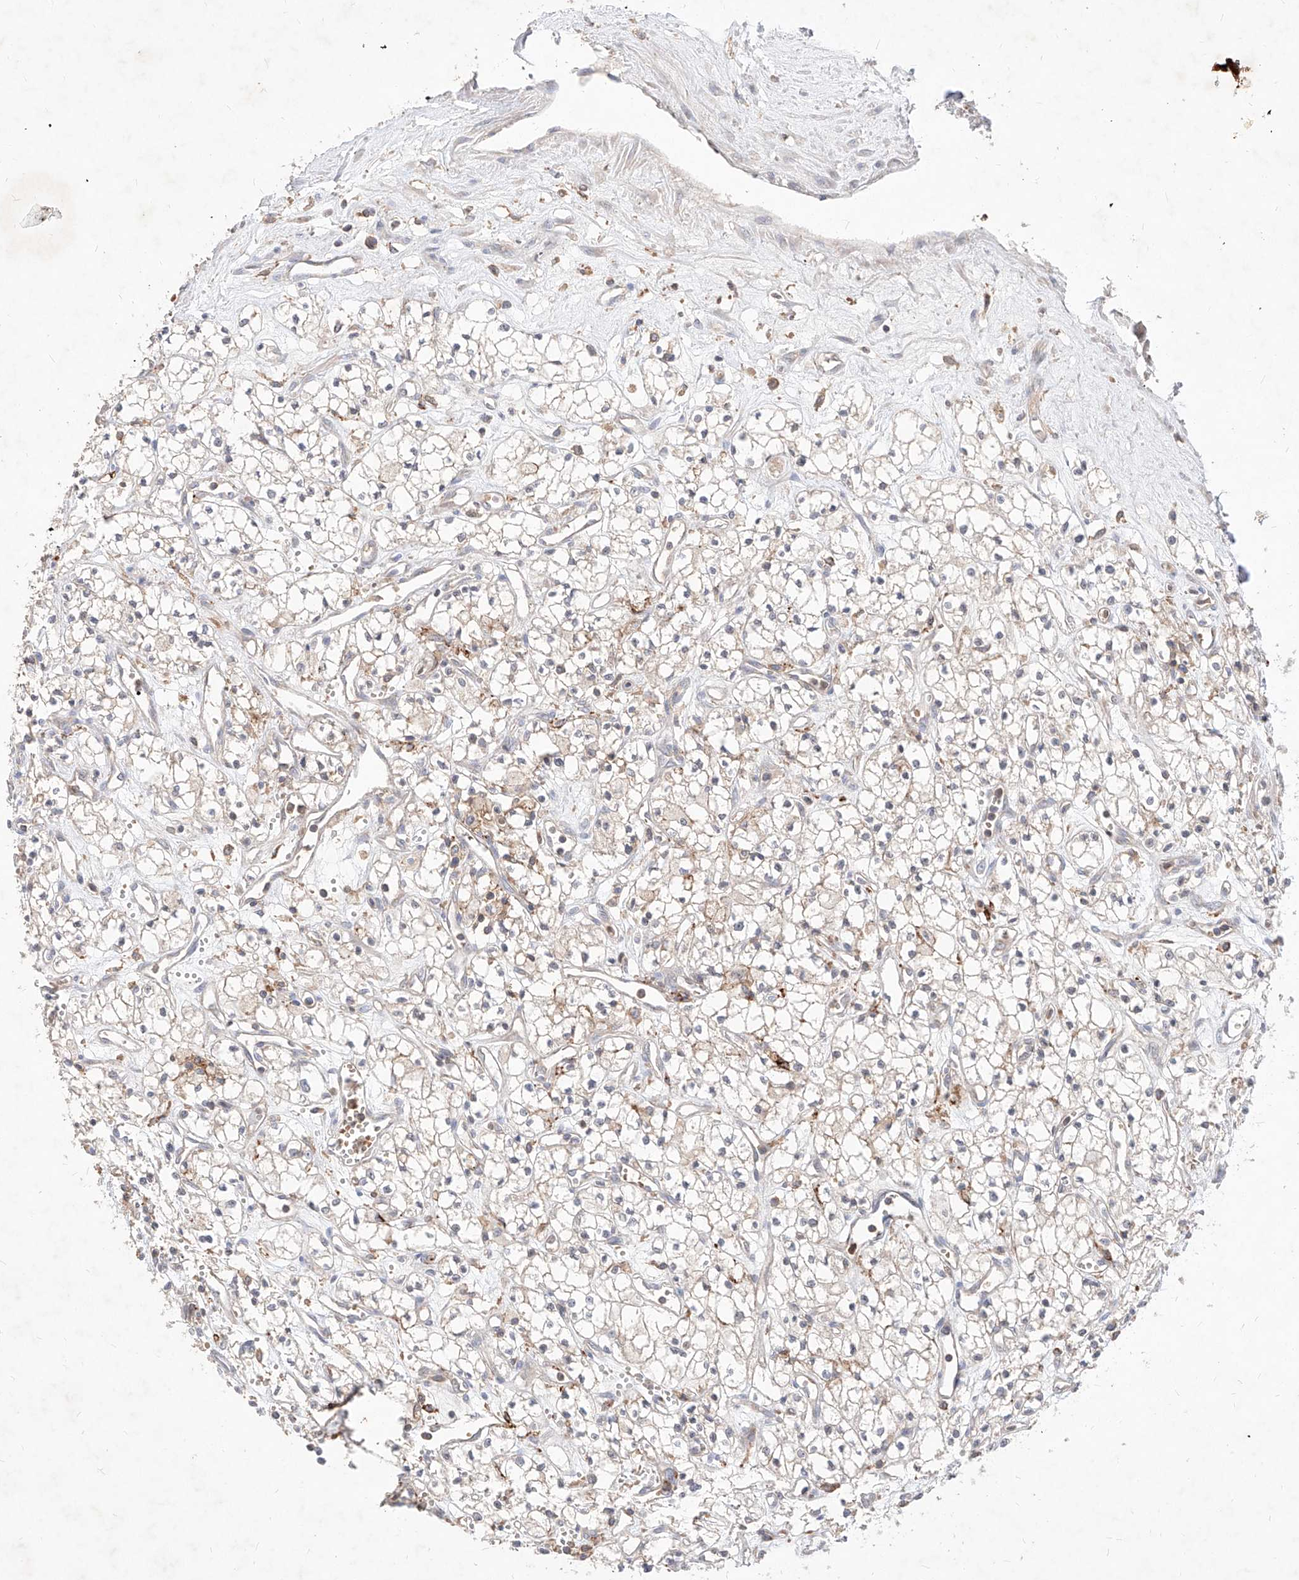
{"staining": {"intensity": "weak", "quantity": "<25%", "location": "cytoplasmic/membranous"}, "tissue": "renal cancer", "cell_type": "Tumor cells", "image_type": "cancer", "snomed": [{"axis": "morphology", "description": "Adenocarcinoma, NOS"}, {"axis": "topography", "description": "Kidney"}], "caption": "Immunohistochemistry (IHC) of renal cancer displays no positivity in tumor cells. The staining is performed using DAB (3,3'-diaminobenzidine) brown chromogen with nuclei counter-stained in using hematoxylin.", "gene": "TSNAX", "patient": {"sex": "male", "age": 59}}